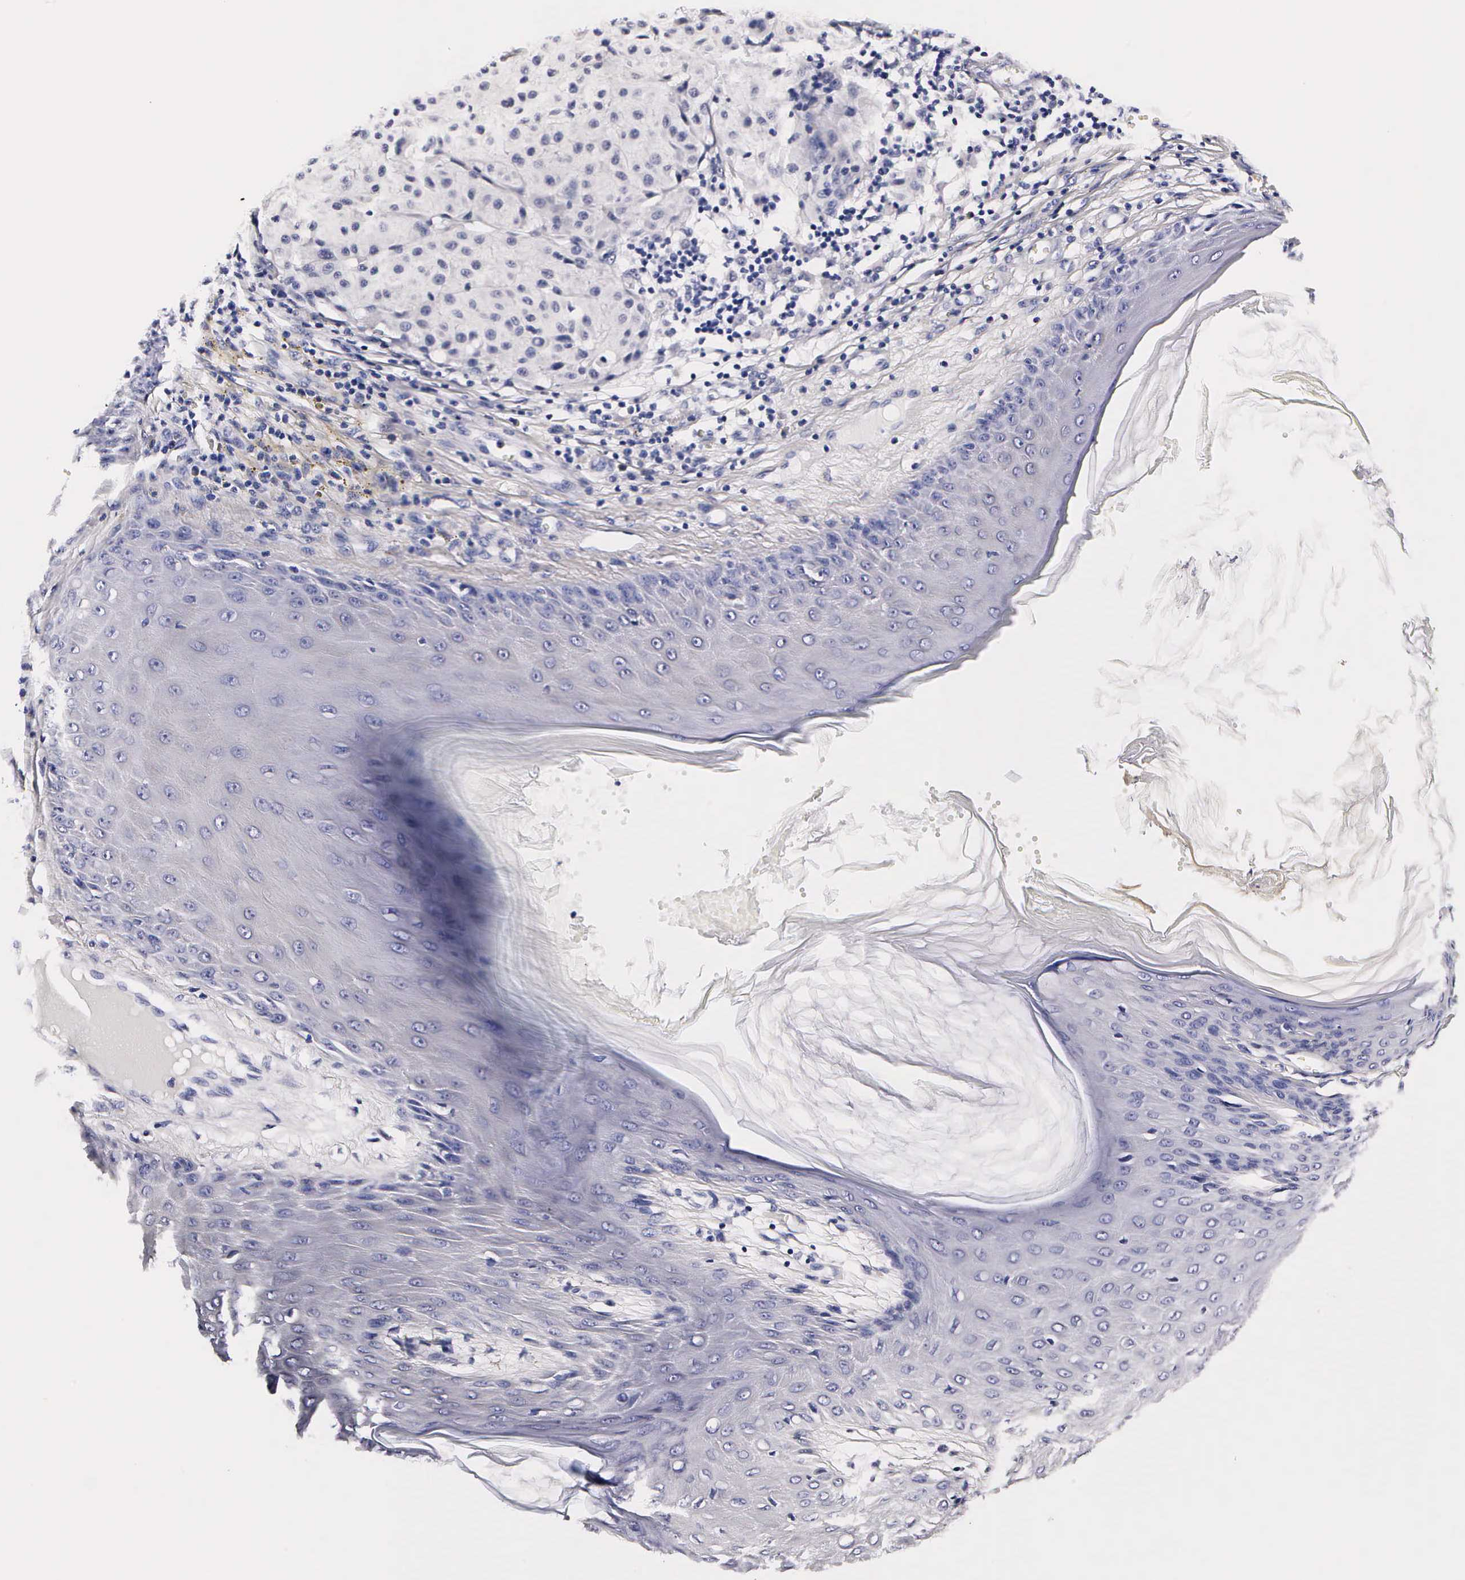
{"staining": {"intensity": "negative", "quantity": "none", "location": "none"}, "tissue": "melanoma", "cell_type": "Tumor cells", "image_type": "cancer", "snomed": [{"axis": "morphology", "description": "Malignant melanoma, NOS"}, {"axis": "topography", "description": "Skin"}], "caption": "The immunohistochemistry histopathology image has no significant positivity in tumor cells of malignant melanoma tissue. (DAB (3,3'-diaminobenzidine) immunohistochemistry with hematoxylin counter stain).", "gene": "RNASE6", "patient": {"sex": "male", "age": 36}}